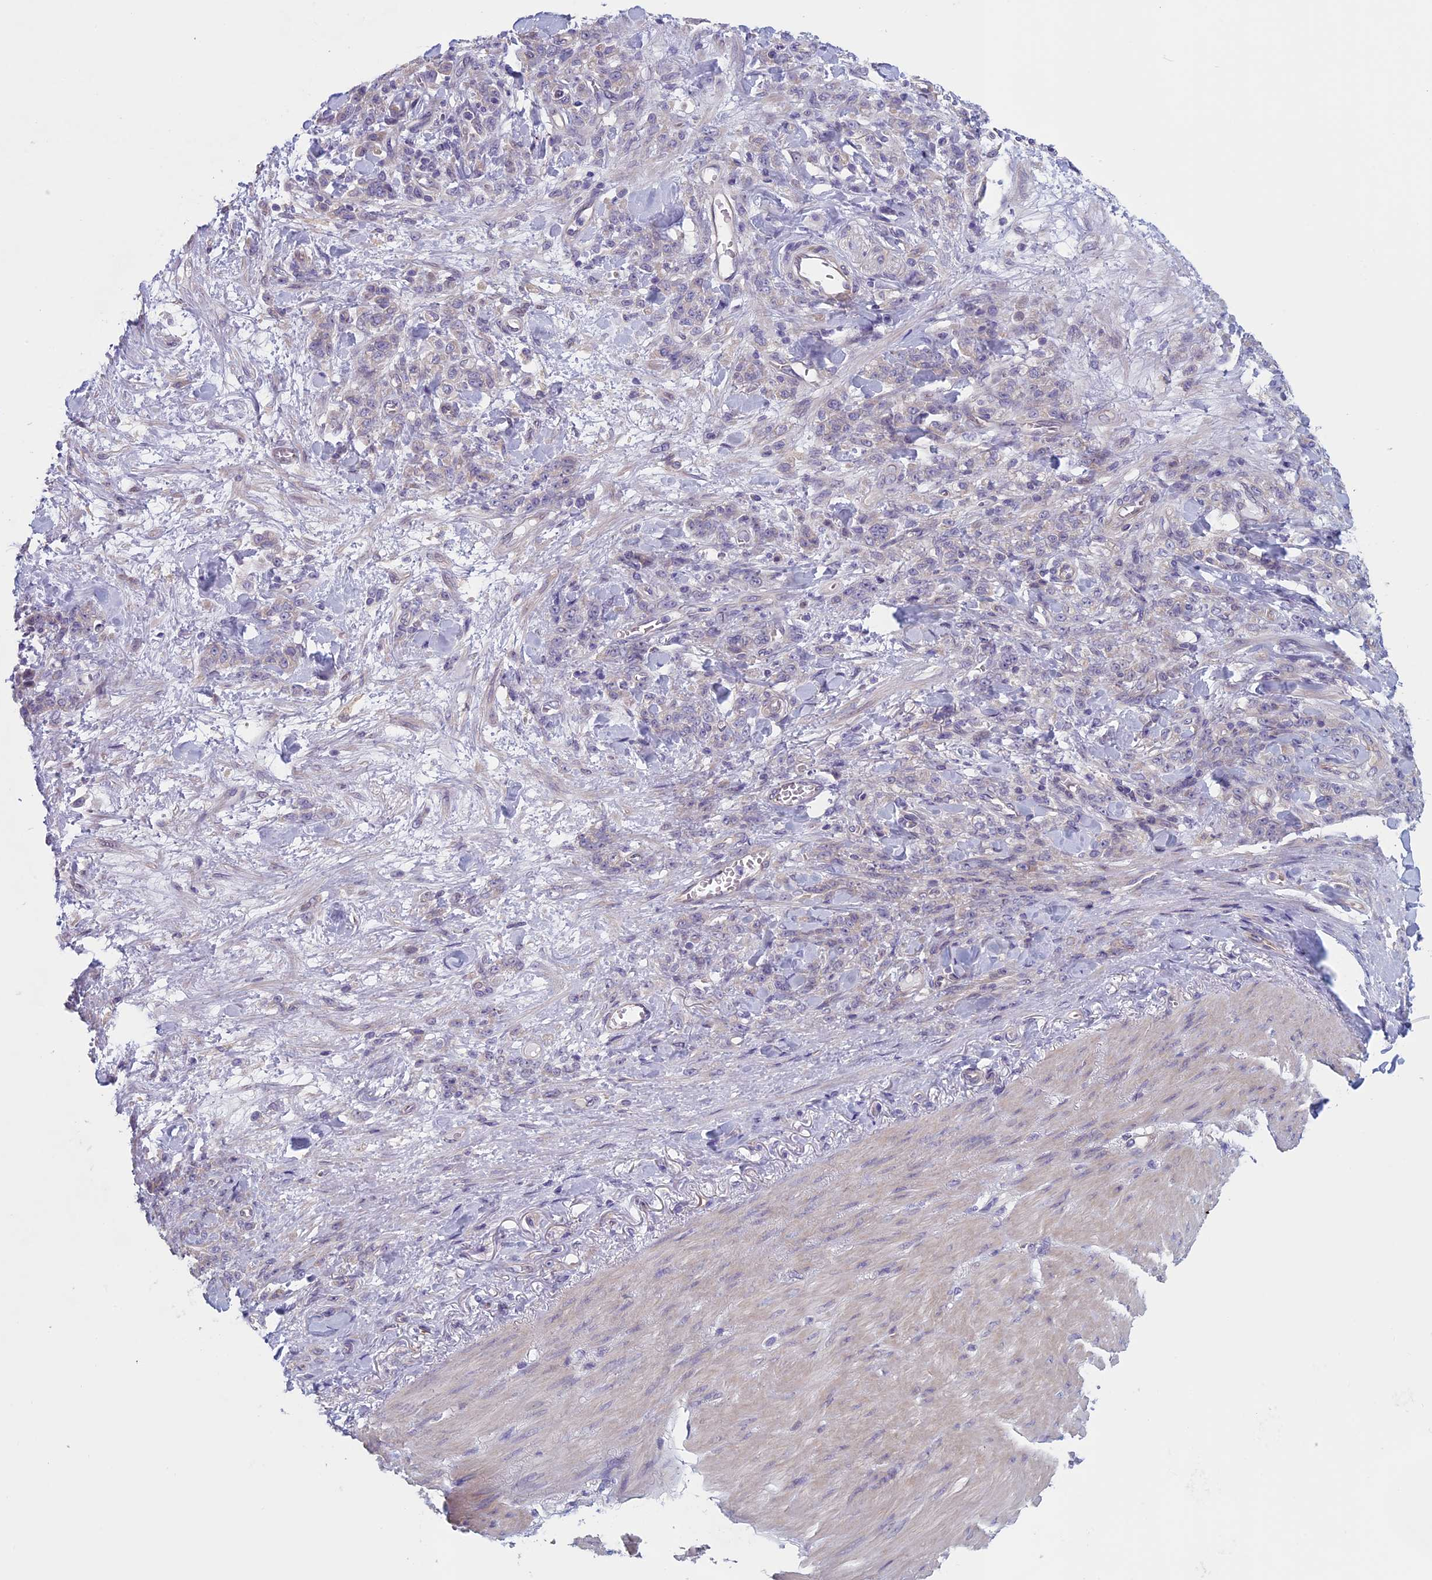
{"staining": {"intensity": "negative", "quantity": "none", "location": "none"}, "tissue": "stomach cancer", "cell_type": "Tumor cells", "image_type": "cancer", "snomed": [{"axis": "morphology", "description": "Normal tissue, NOS"}, {"axis": "morphology", "description": "Adenocarcinoma, NOS"}, {"axis": "topography", "description": "Stomach"}], "caption": "IHC image of stomach cancer stained for a protein (brown), which displays no positivity in tumor cells.", "gene": "CNOT6L", "patient": {"sex": "male", "age": 82}}